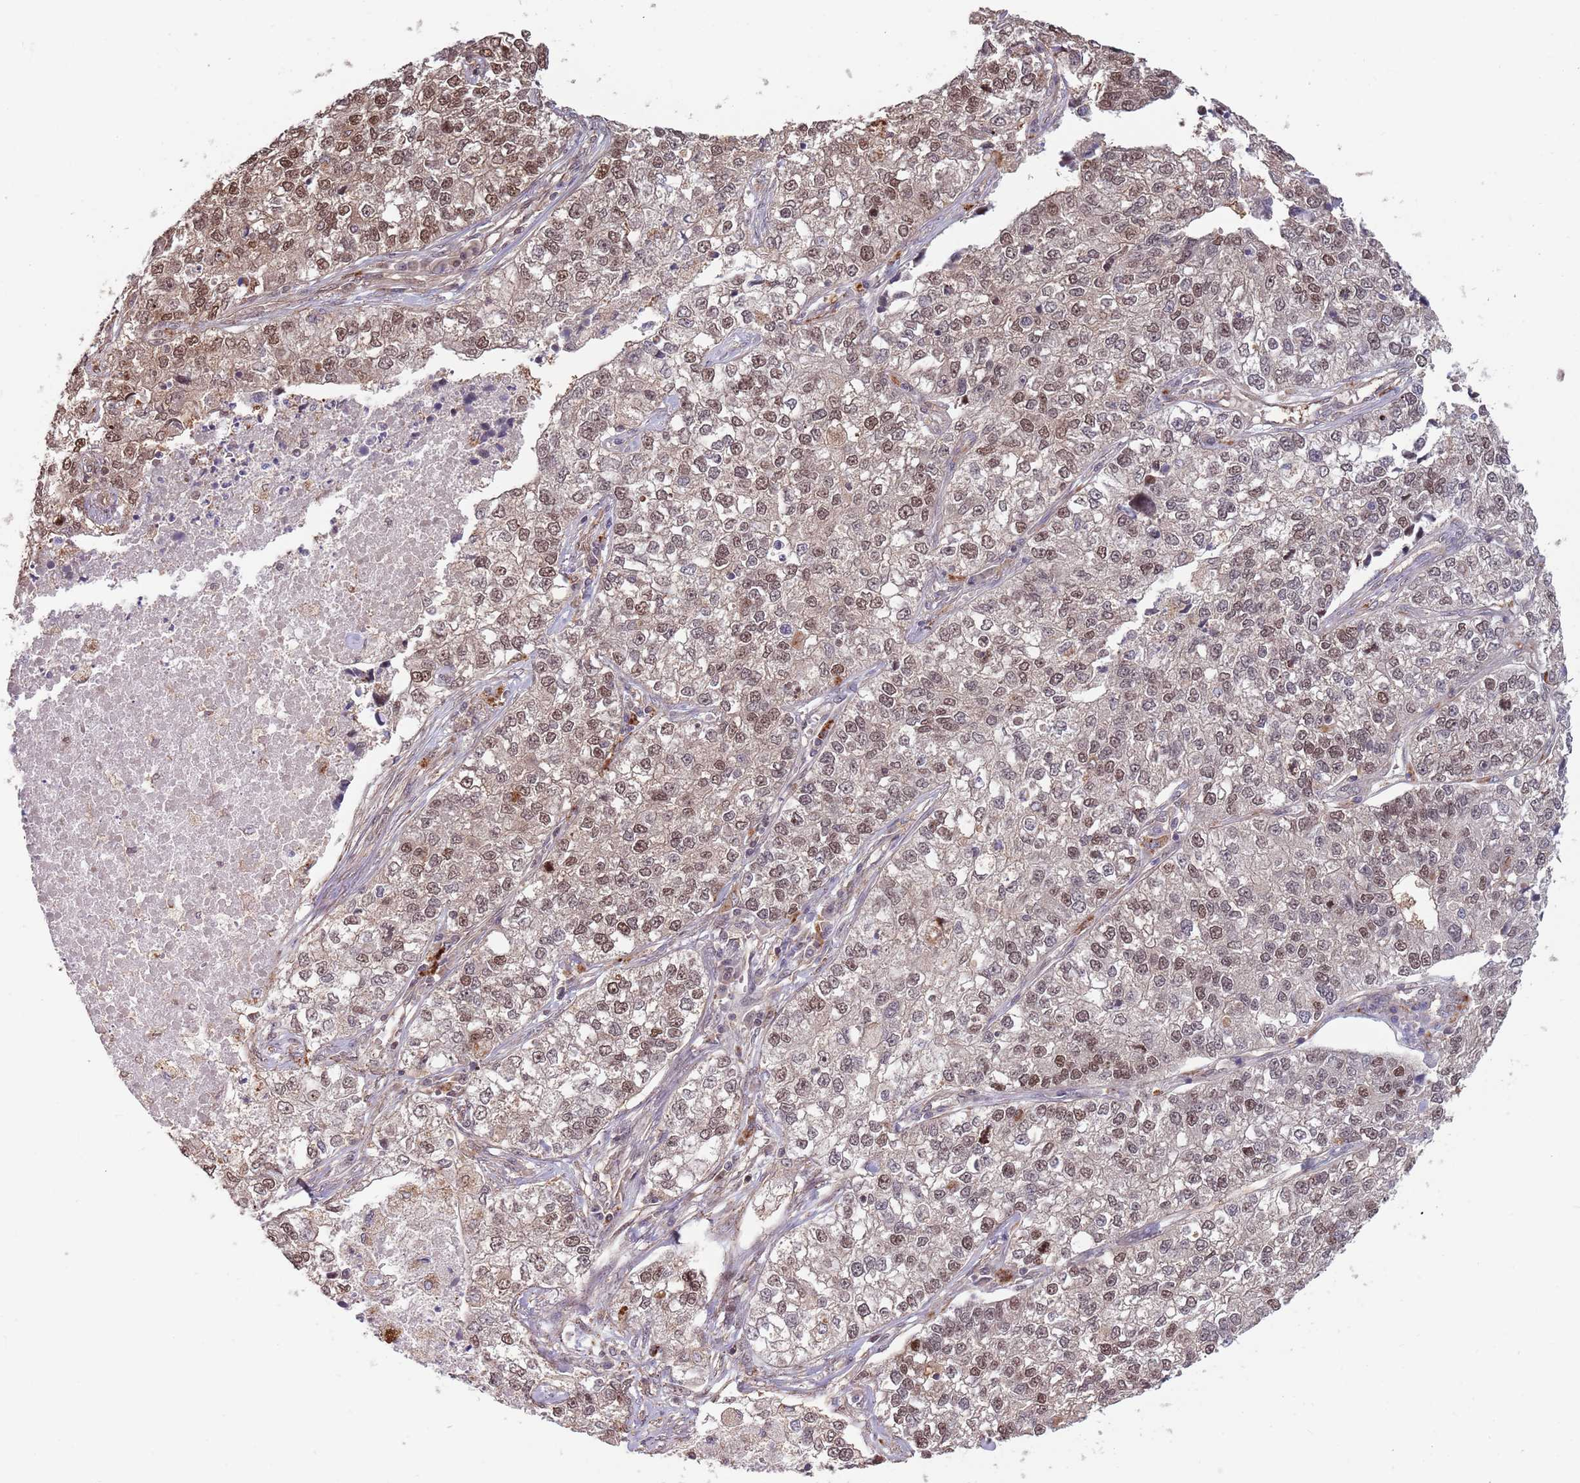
{"staining": {"intensity": "moderate", "quantity": "25%-75%", "location": "nuclear"}, "tissue": "lung cancer", "cell_type": "Tumor cells", "image_type": "cancer", "snomed": [{"axis": "morphology", "description": "Adenocarcinoma, NOS"}, {"axis": "topography", "description": "Lung"}], "caption": "The image reveals a brown stain indicating the presence of a protein in the nuclear of tumor cells in lung cancer (adenocarcinoma).", "gene": "SALL1", "patient": {"sex": "male", "age": 49}}